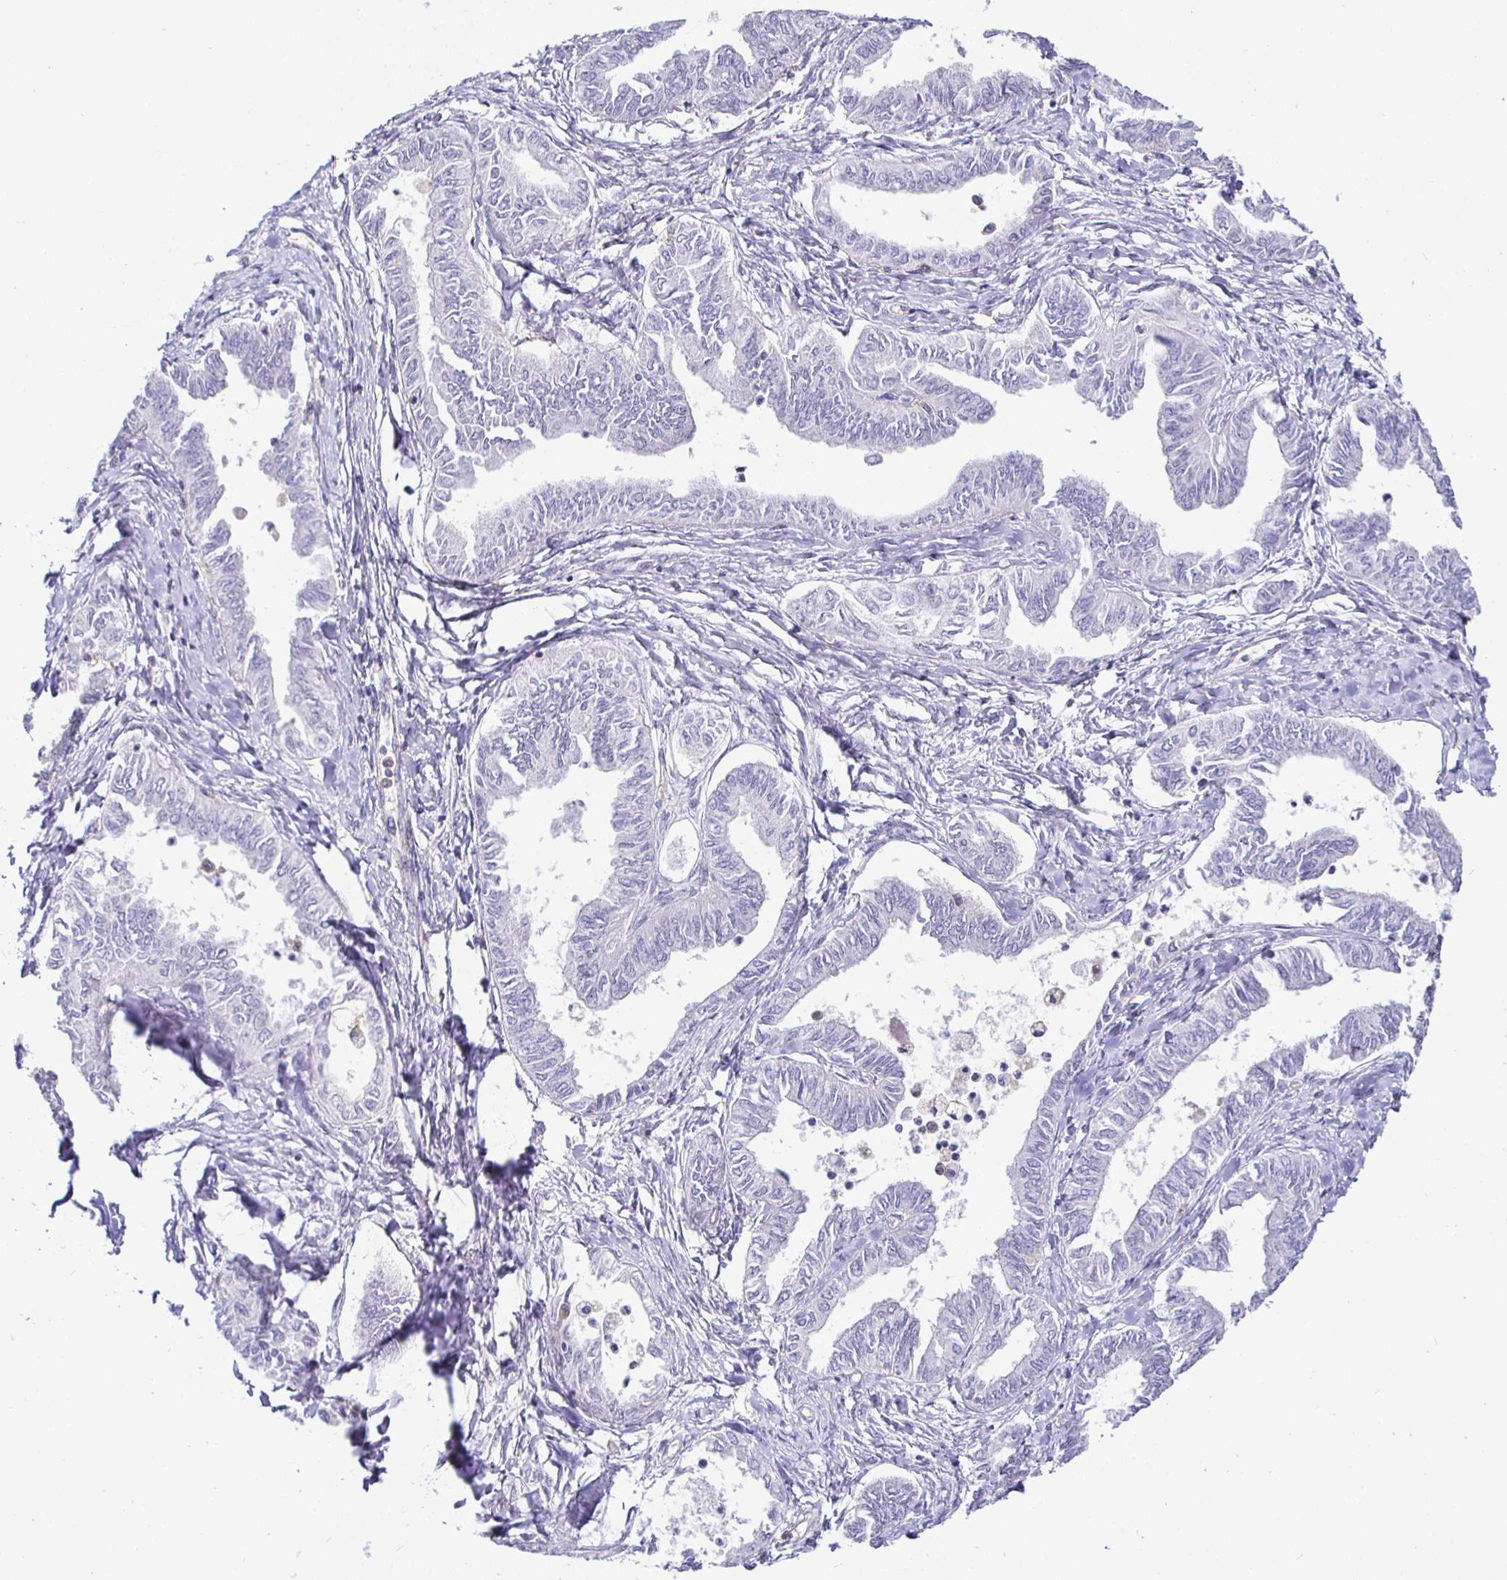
{"staining": {"intensity": "negative", "quantity": "none", "location": "none"}, "tissue": "ovarian cancer", "cell_type": "Tumor cells", "image_type": "cancer", "snomed": [{"axis": "morphology", "description": "Carcinoma, endometroid"}, {"axis": "topography", "description": "Ovary"}], "caption": "A photomicrograph of ovarian endometroid carcinoma stained for a protein shows no brown staining in tumor cells.", "gene": "SIRPA", "patient": {"sex": "female", "age": 70}}